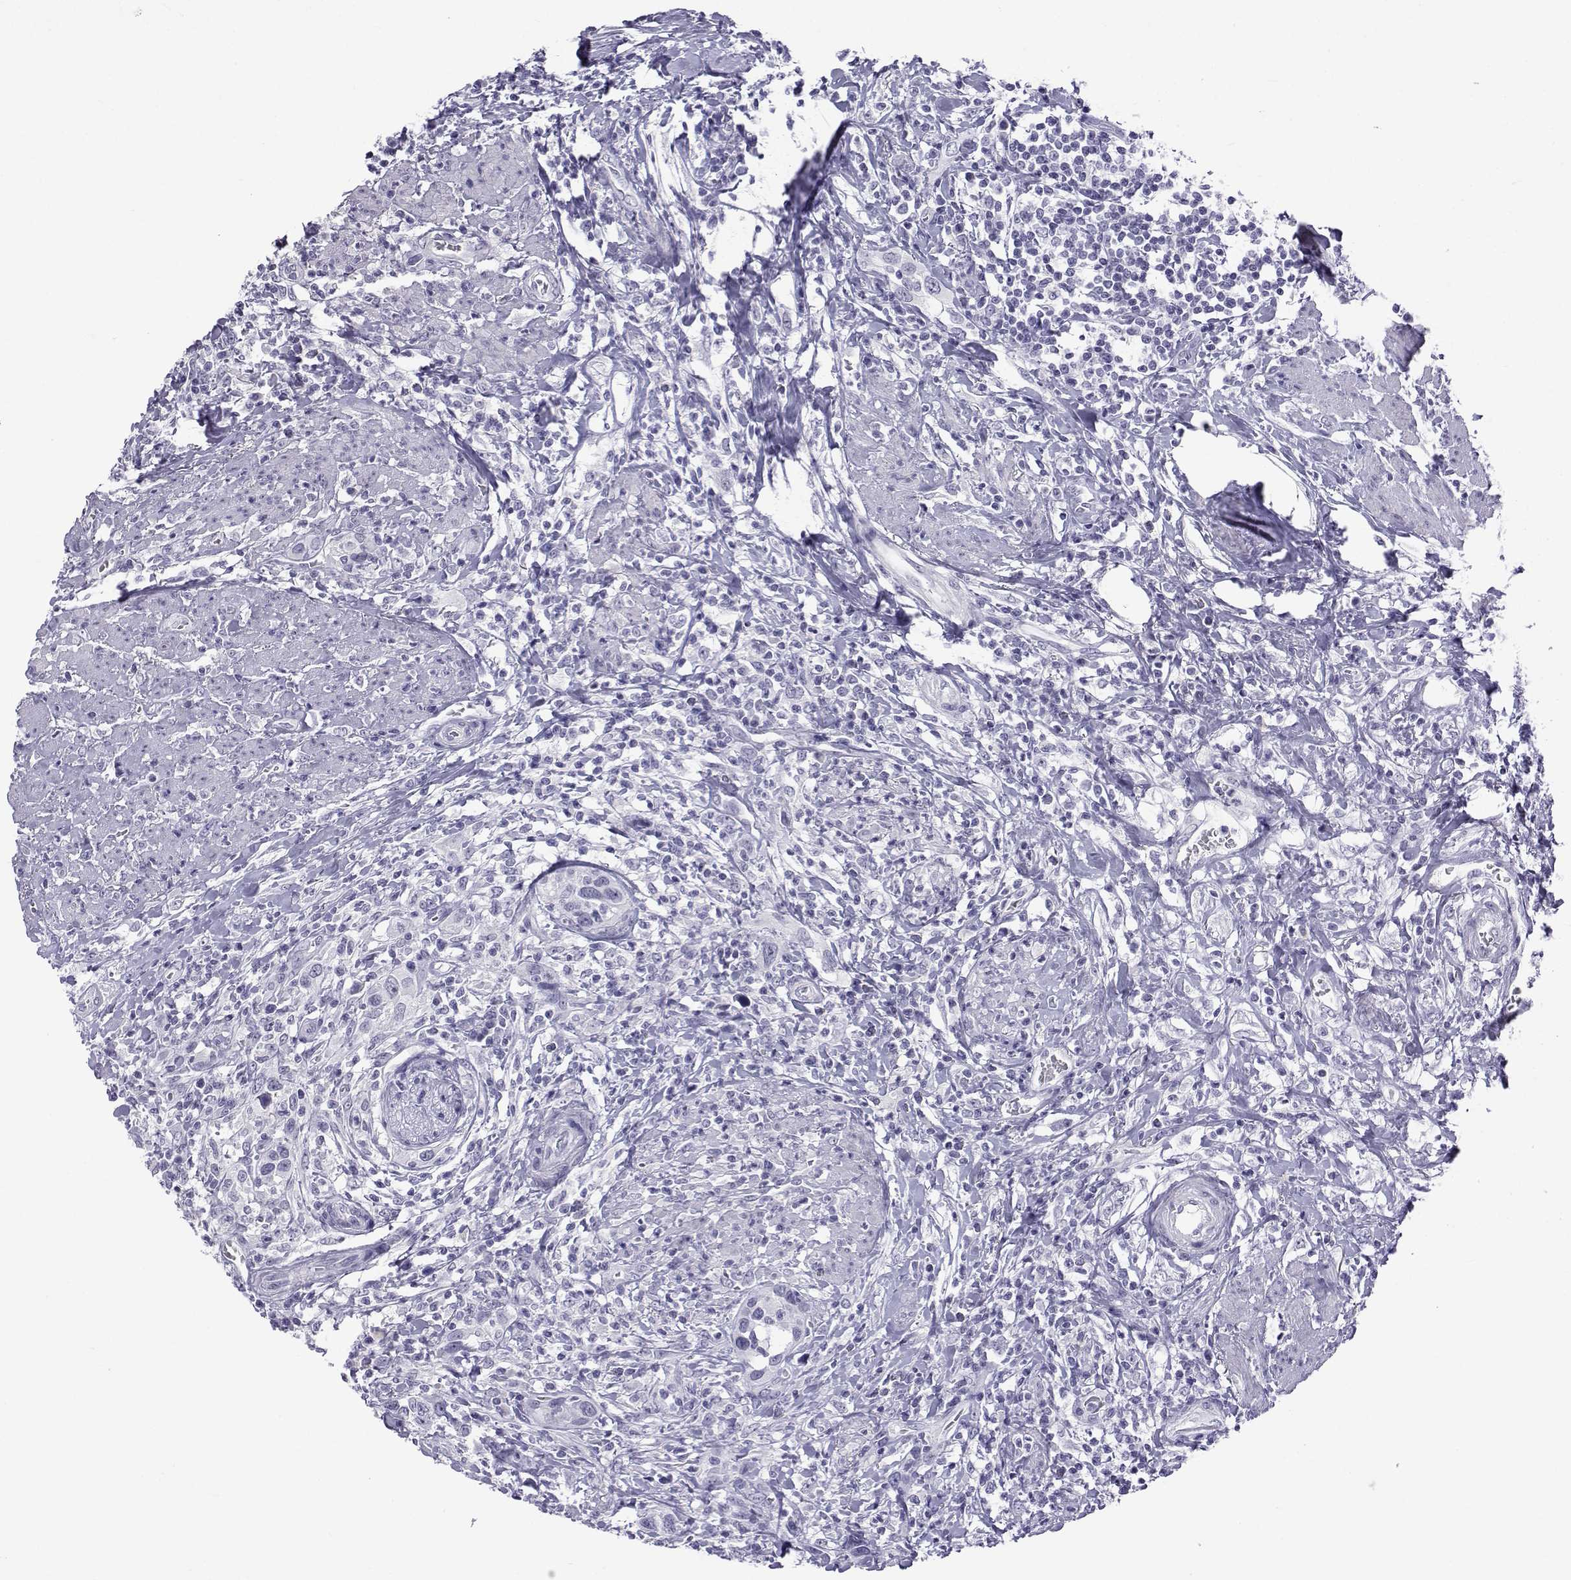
{"staining": {"intensity": "negative", "quantity": "none", "location": "none"}, "tissue": "urothelial cancer", "cell_type": "Tumor cells", "image_type": "cancer", "snomed": [{"axis": "morphology", "description": "Urothelial carcinoma, NOS"}, {"axis": "morphology", "description": "Urothelial carcinoma, High grade"}, {"axis": "topography", "description": "Urinary bladder"}], "caption": "This is a image of immunohistochemistry staining of urothelial cancer, which shows no positivity in tumor cells.", "gene": "ACTL7A", "patient": {"sex": "female", "age": 64}}